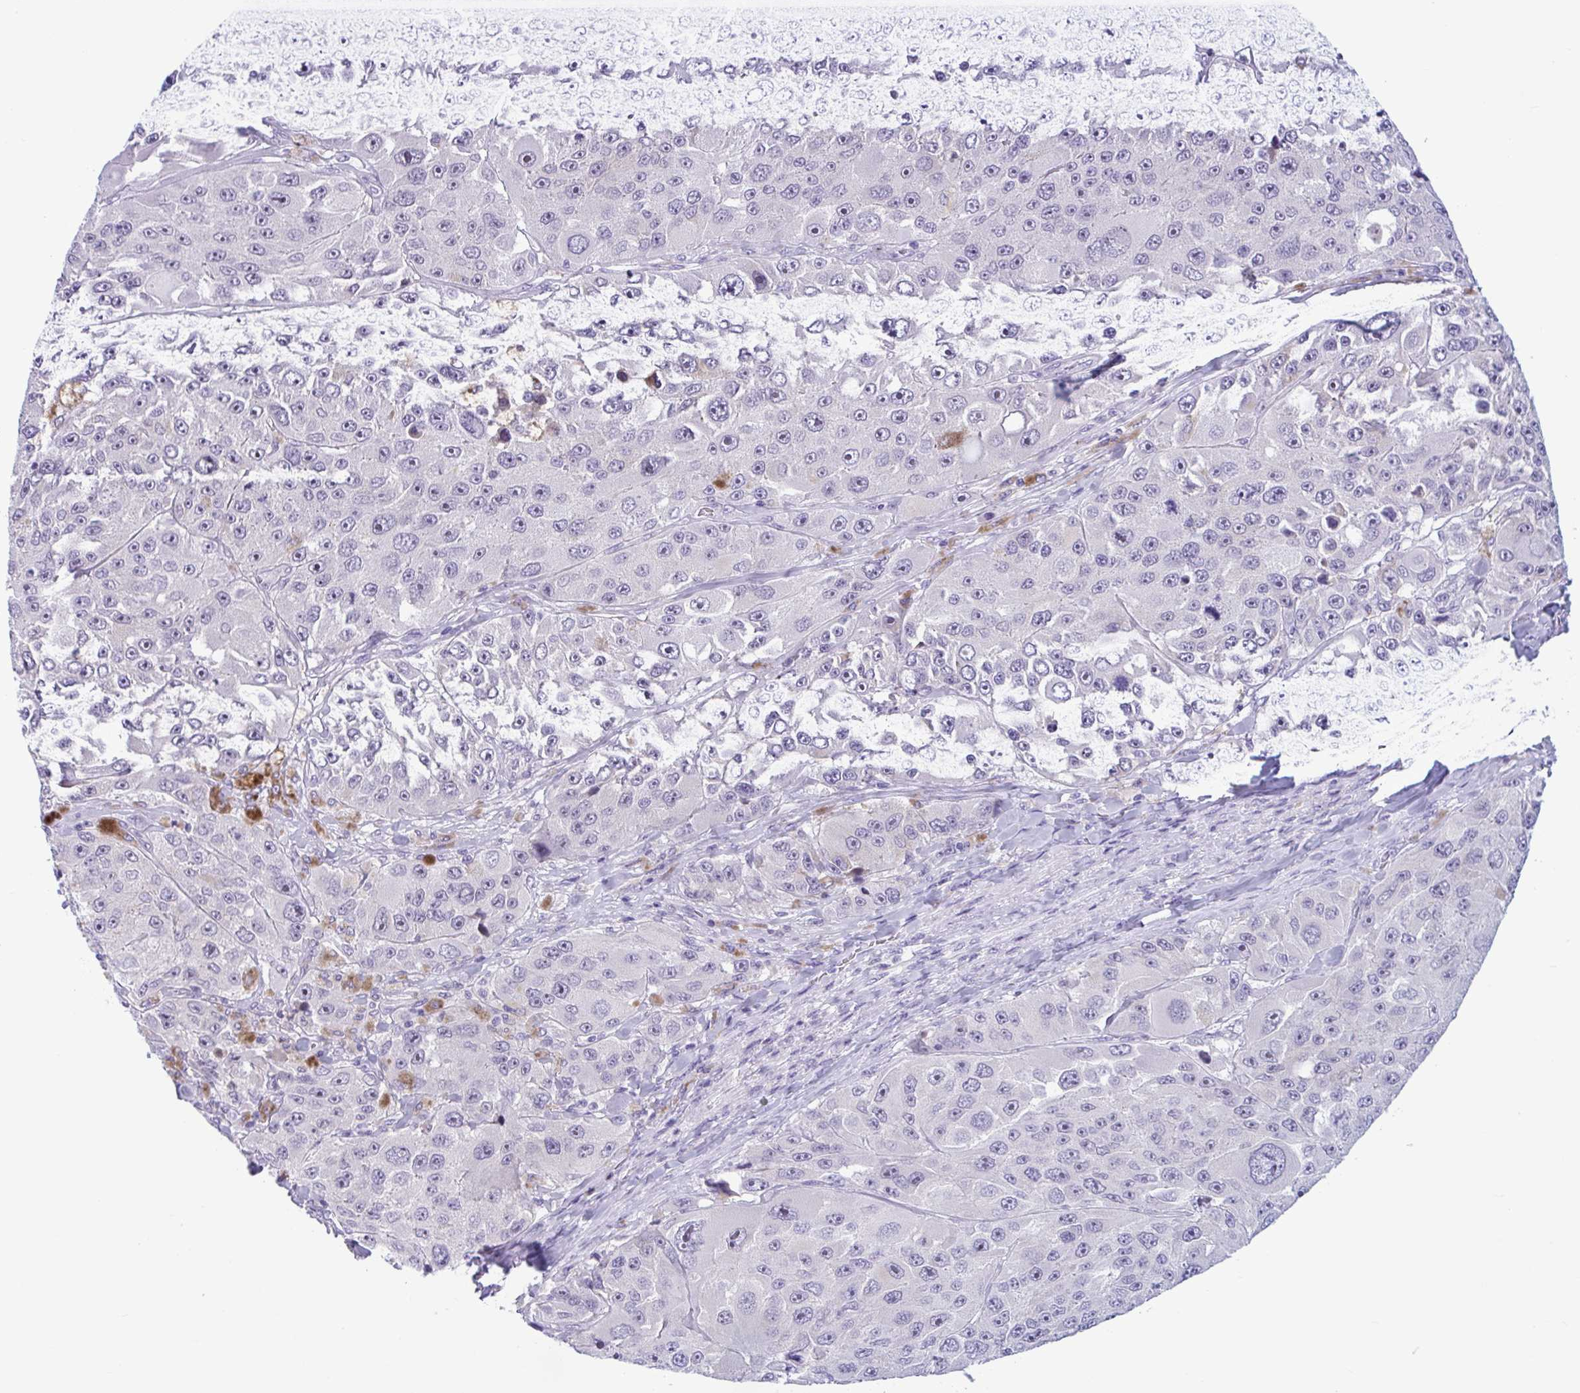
{"staining": {"intensity": "negative", "quantity": "none", "location": "none"}, "tissue": "melanoma", "cell_type": "Tumor cells", "image_type": "cancer", "snomed": [{"axis": "morphology", "description": "Malignant melanoma, Metastatic site"}, {"axis": "topography", "description": "Lymph node"}], "caption": "An immunohistochemistry photomicrograph of malignant melanoma (metastatic site) is shown. There is no staining in tumor cells of malignant melanoma (metastatic site).", "gene": "WNT9B", "patient": {"sex": "male", "age": 62}}